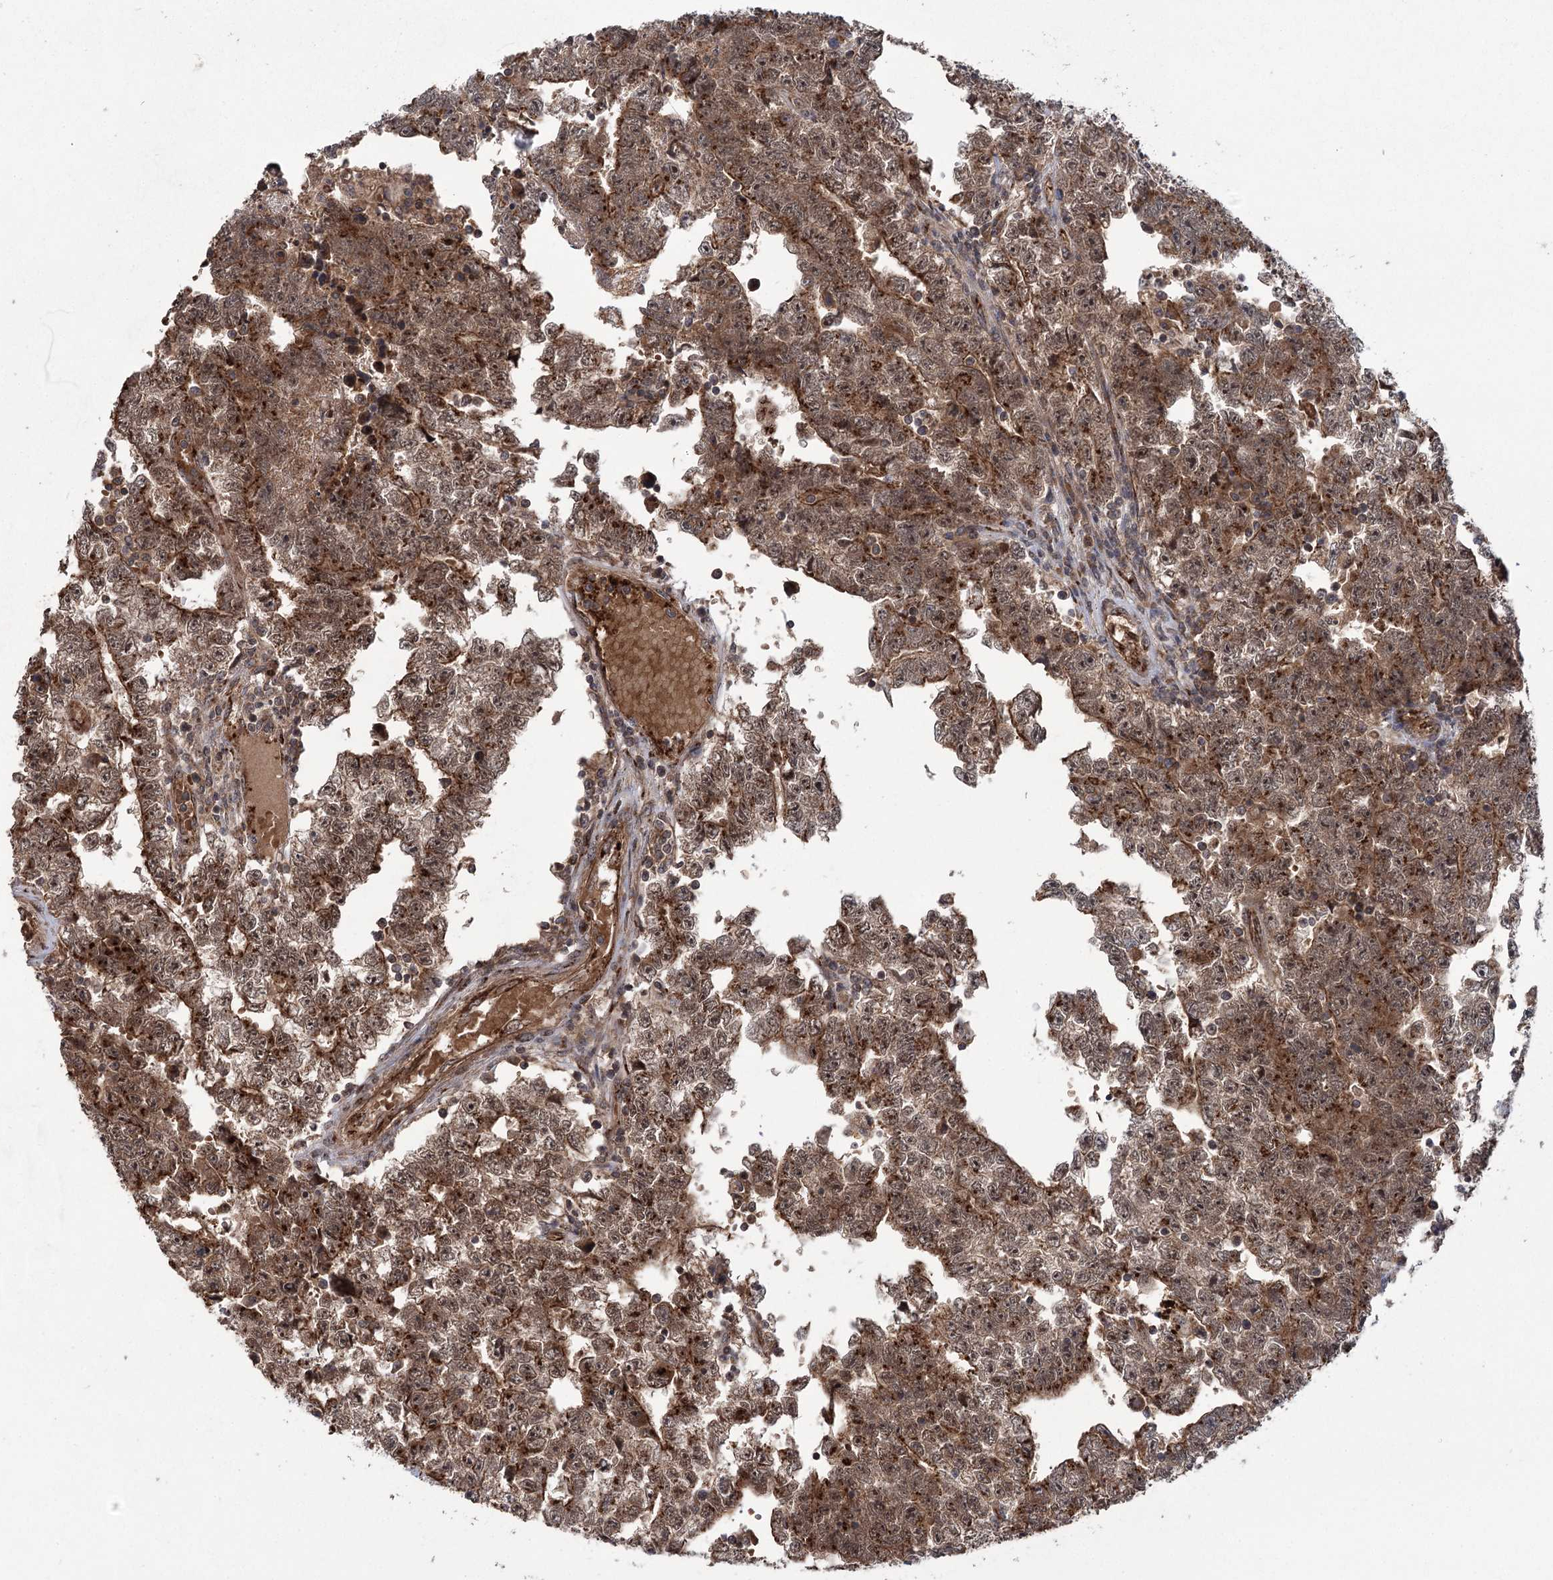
{"staining": {"intensity": "moderate", "quantity": ">75%", "location": "cytoplasmic/membranous,nuclear"}, "tissue": "testis cancer", "cell_type": "Tumor cells", "image_type": "cancer", "snomed": [{"axis": "morphology", "description": "Carcinoma, Embryonal, NOS"}, {"axis": "topography", "description": "Testis"}], "caption": "Immunohistochemistry photomicrograph of neoplastic tissue: testis cancer stained using IHC displays medium levels of moderate protein expression localized specifically in the cytoplasmic/membranous and nuclear of tumor cells, appearing as a cytoplasmic/membranous and nuclear brown color.", "gene": "CARD19", "patient": {"sex": "male", "age": 25}}